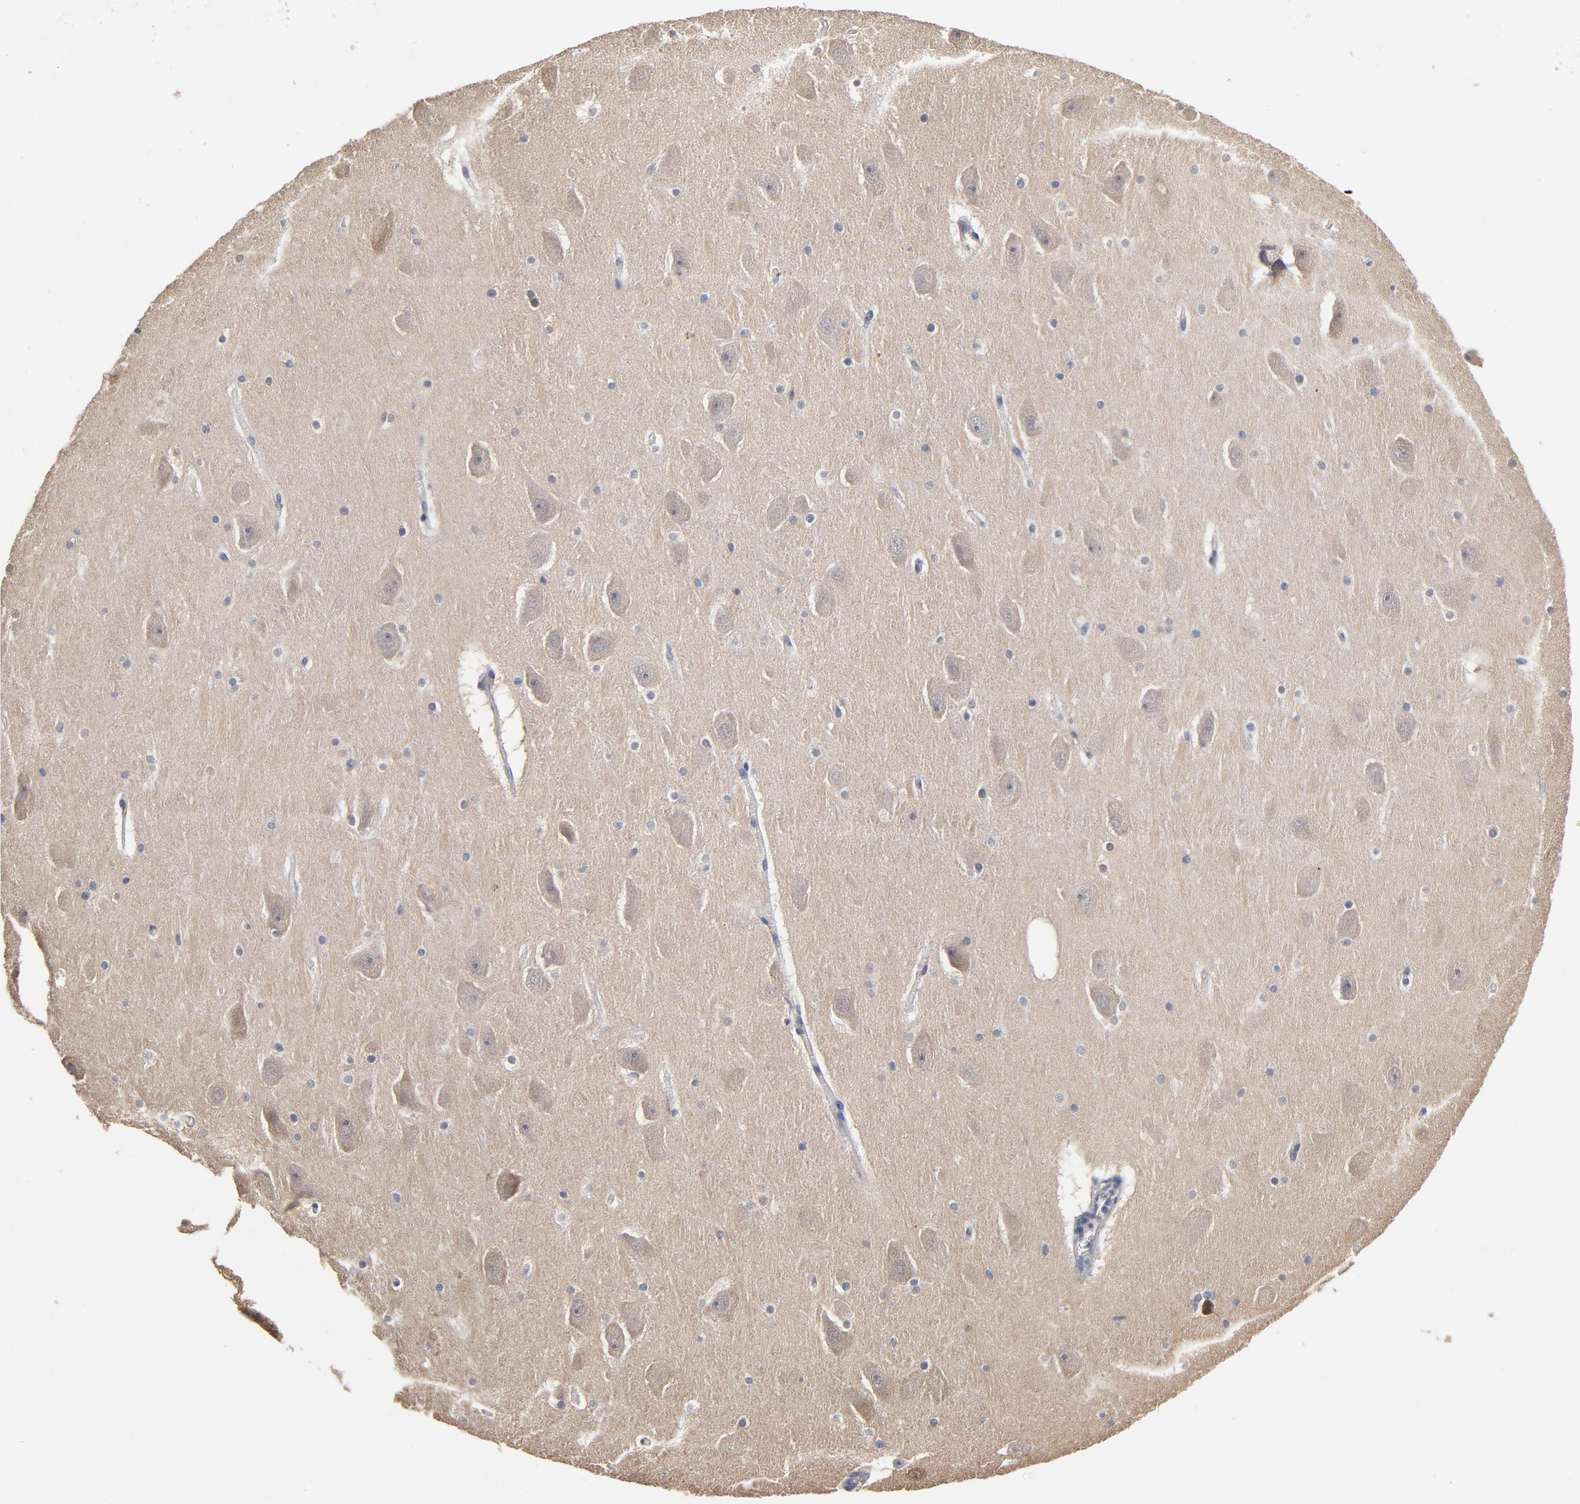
{"staining": {"intensity": "negative", "quantity": "none", "location": "none"}, "tissue": "hippocampus", "cell_type": "Glial cells", "image_type": "normal", "snomed": [{"axis": "morphology", "description": "Normal tissue, NOS"}, {"axis": "topography", "description": "Hippocampus"}], "caption": "High magnification brightfield microscopy of unremarkable hippocampus stained with DAB (3,3'-diaminobenzidine) (brown) and counterstained with hematoxylin (blue): glial cells show no significant staining.", "gene": "MIF", "patient": {"sex": "male", "age": 45}}